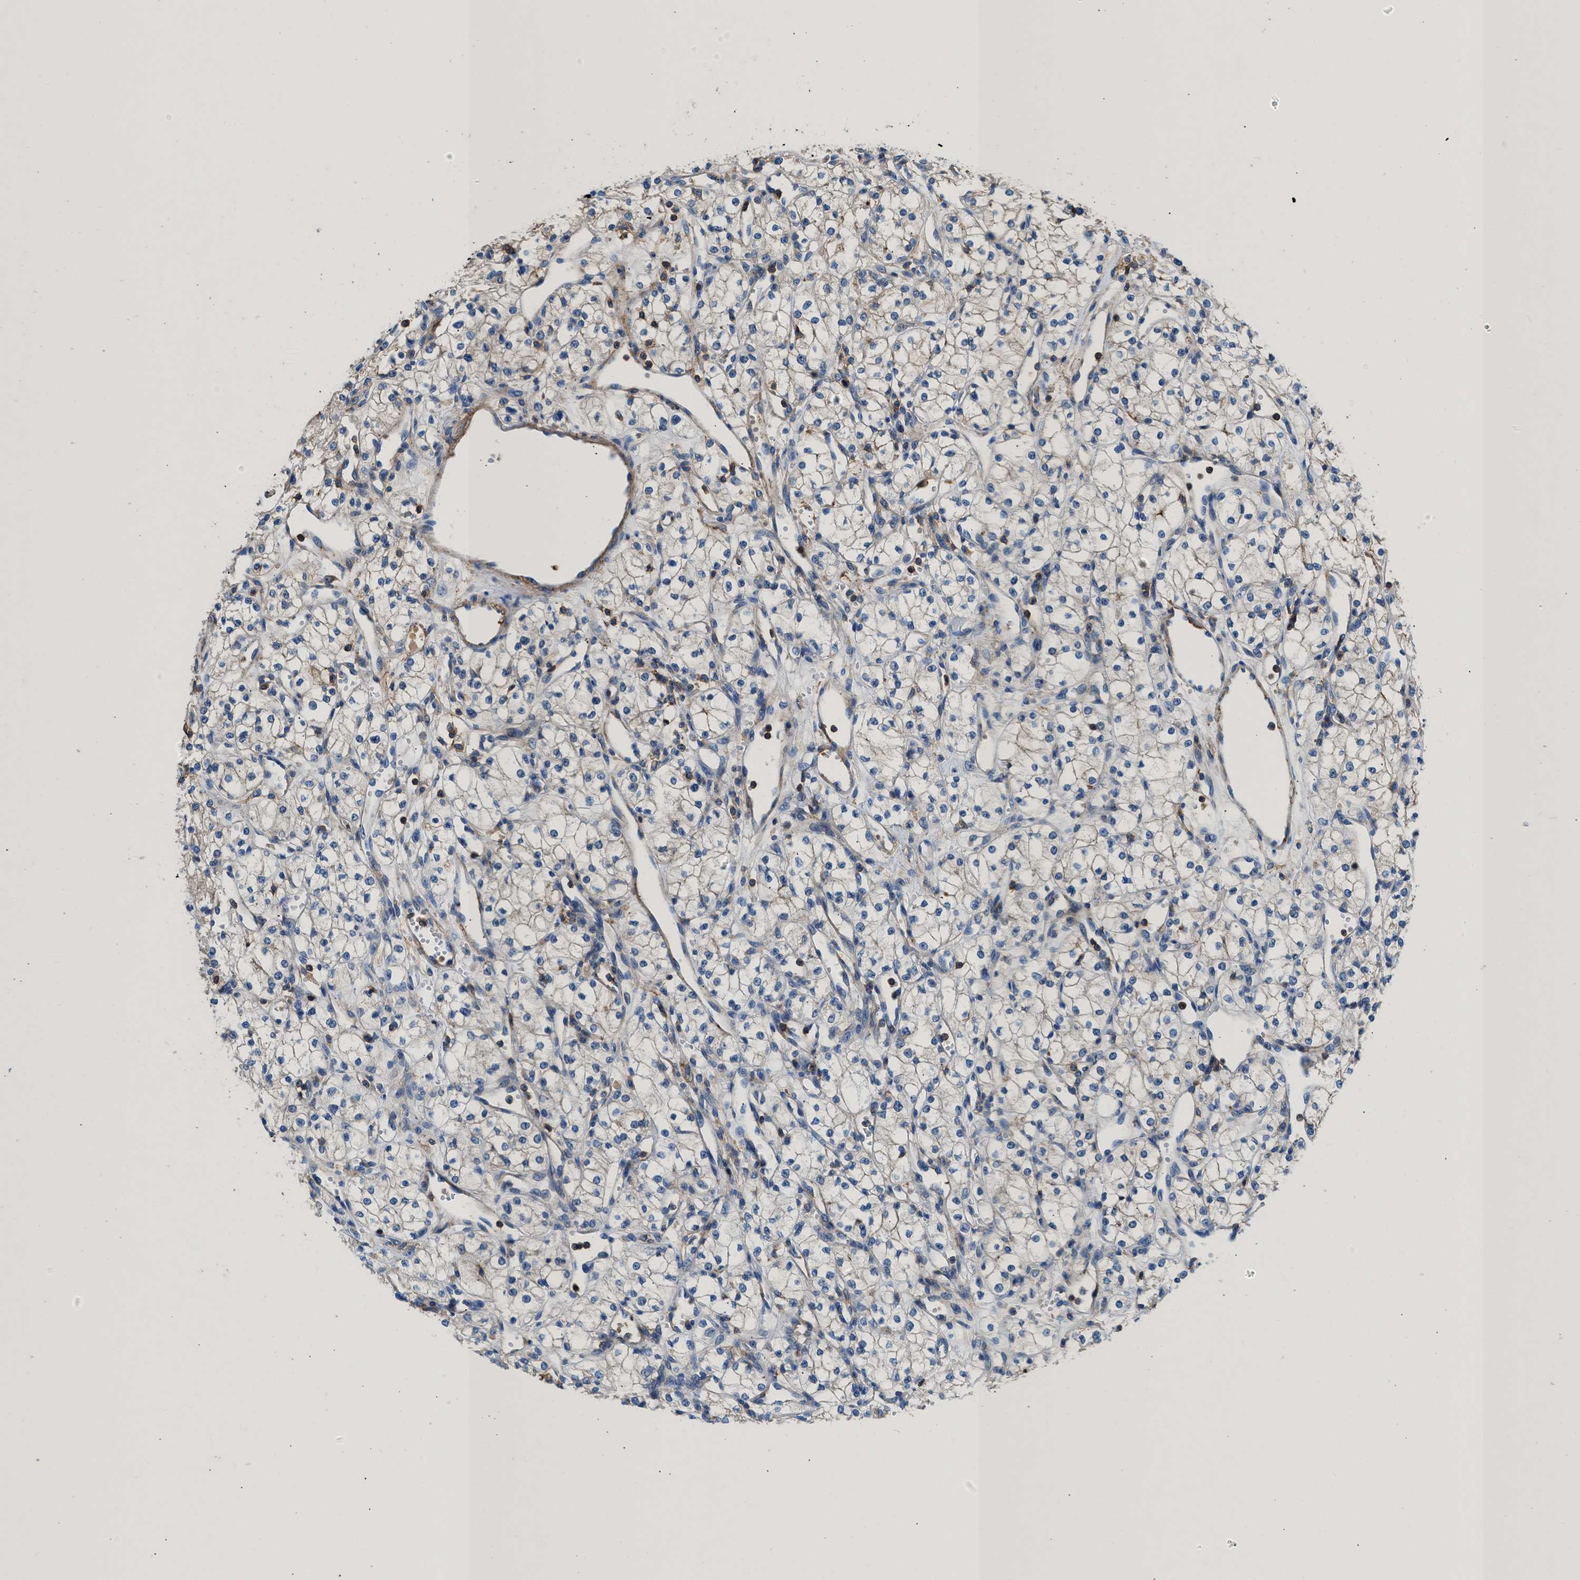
{"staining": {"intensity": "negative", "quantity": "none", "location": "none"}, "tissue": "renal cancer", "cell_type": "Tumor cells", "image_type": "cancer", "snomed": [{"axis": "morphology", "description": "Adenocarcinoma, NOS"}, {"axis": "topography", "description": "Kidney"}], "caption": "This is an IHC photomicrograph of renal cancer. There is no expression in tumor cells.", "gene": "KCNQ4", "patient": {"sex": "male", "age": 59}}